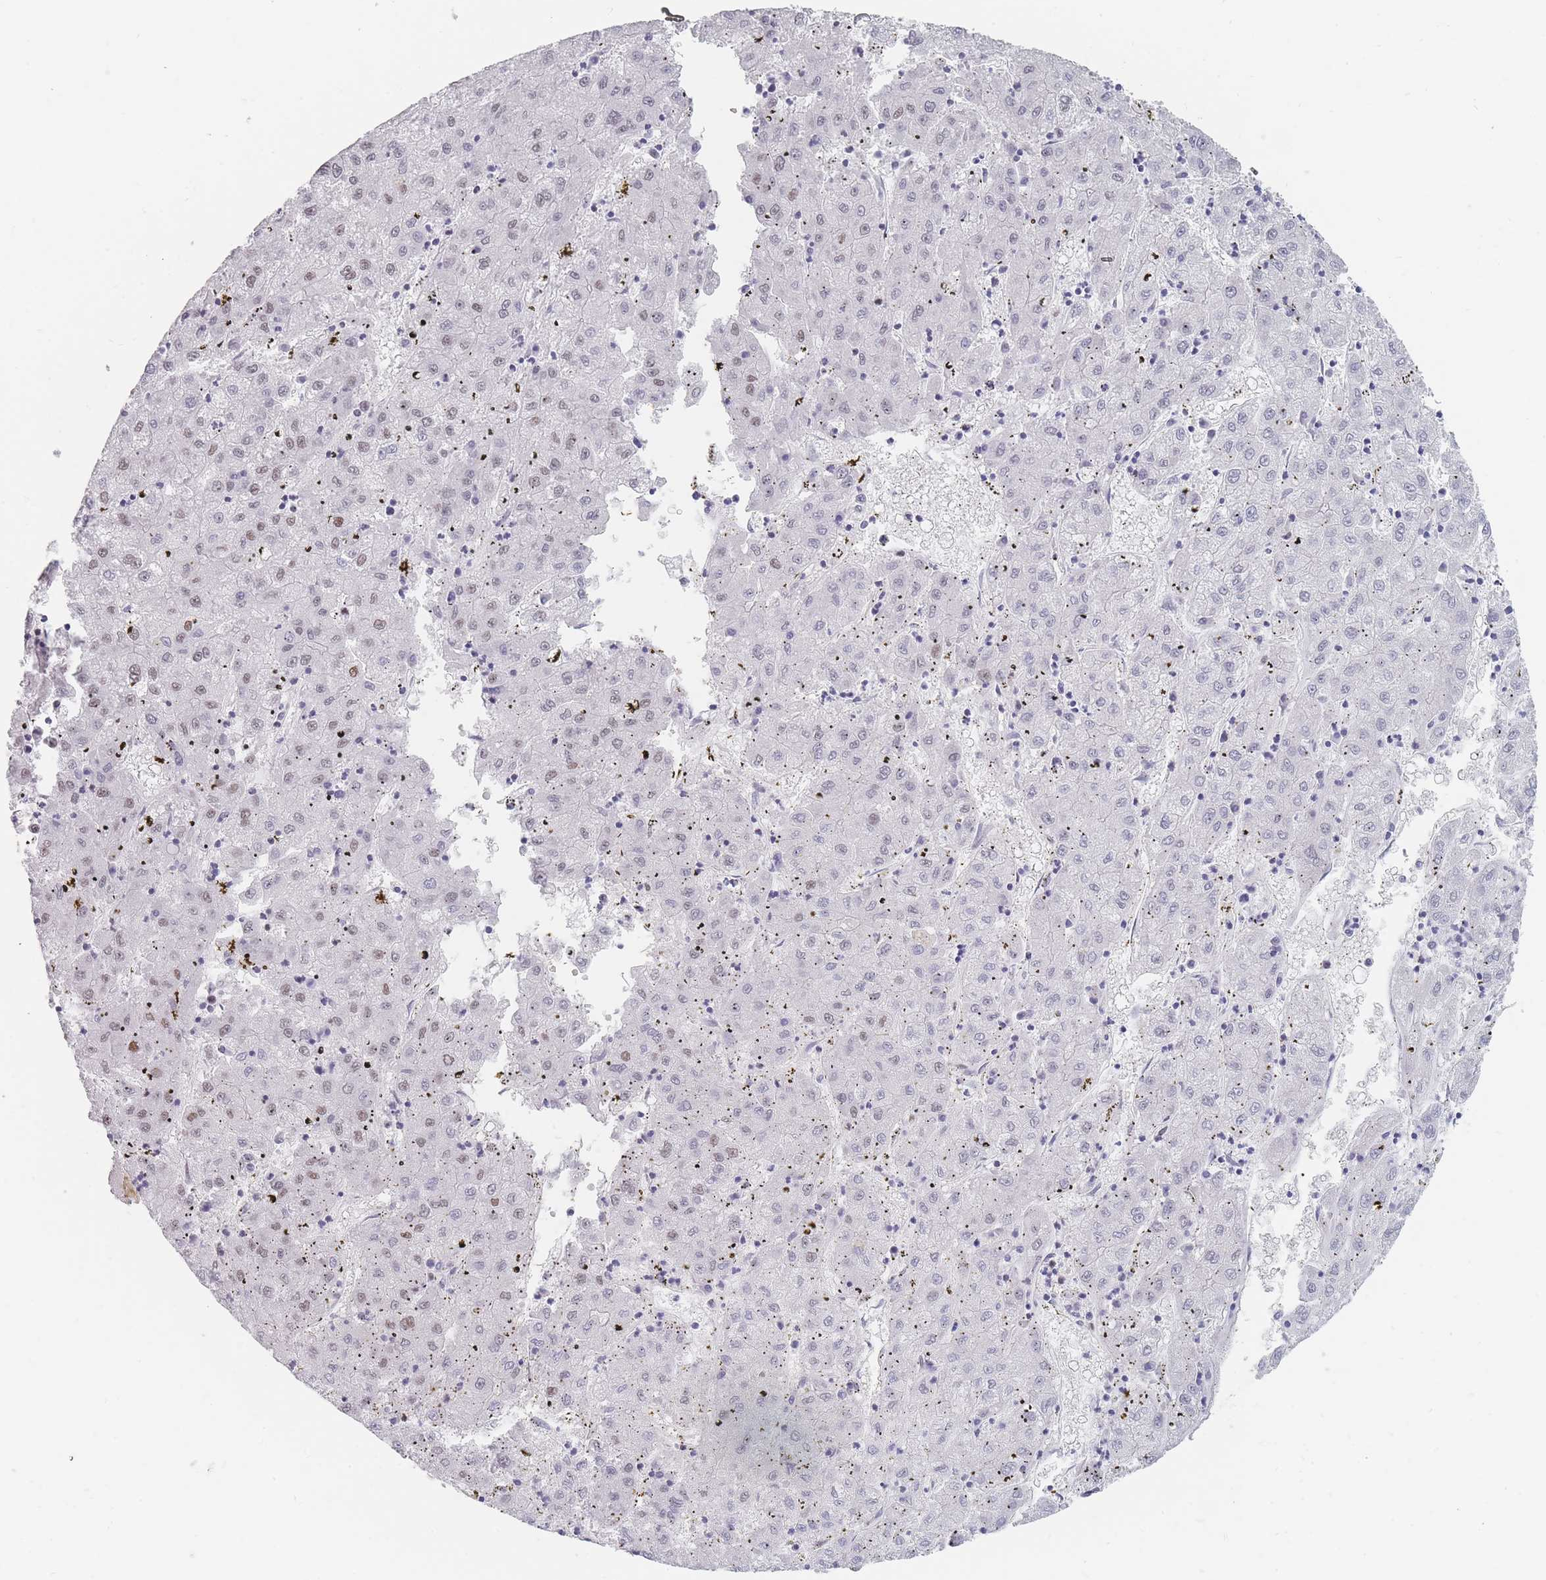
{"staining": {"intensity": "moderate", "quantity": "25%-75%", "location": "nuclear"}, "tissue": "liver cancer", "cell_type": "Tumor cells", "image_type": "cancer", "snomed": [{"axis": "morphology", "description": "Carcinoma, Hepatocellular, NOS"}, {"axis": "topography", "description": "Liver"}], "caption": "DAB immunohistochemical staining of liver cancer (hepatocellular carcinoma) shows moderate nuclear protein expression in about 25%-75% of tumor cells.", "gene": "SAFB2", "patient": {"sex": "male", "age": 72}}